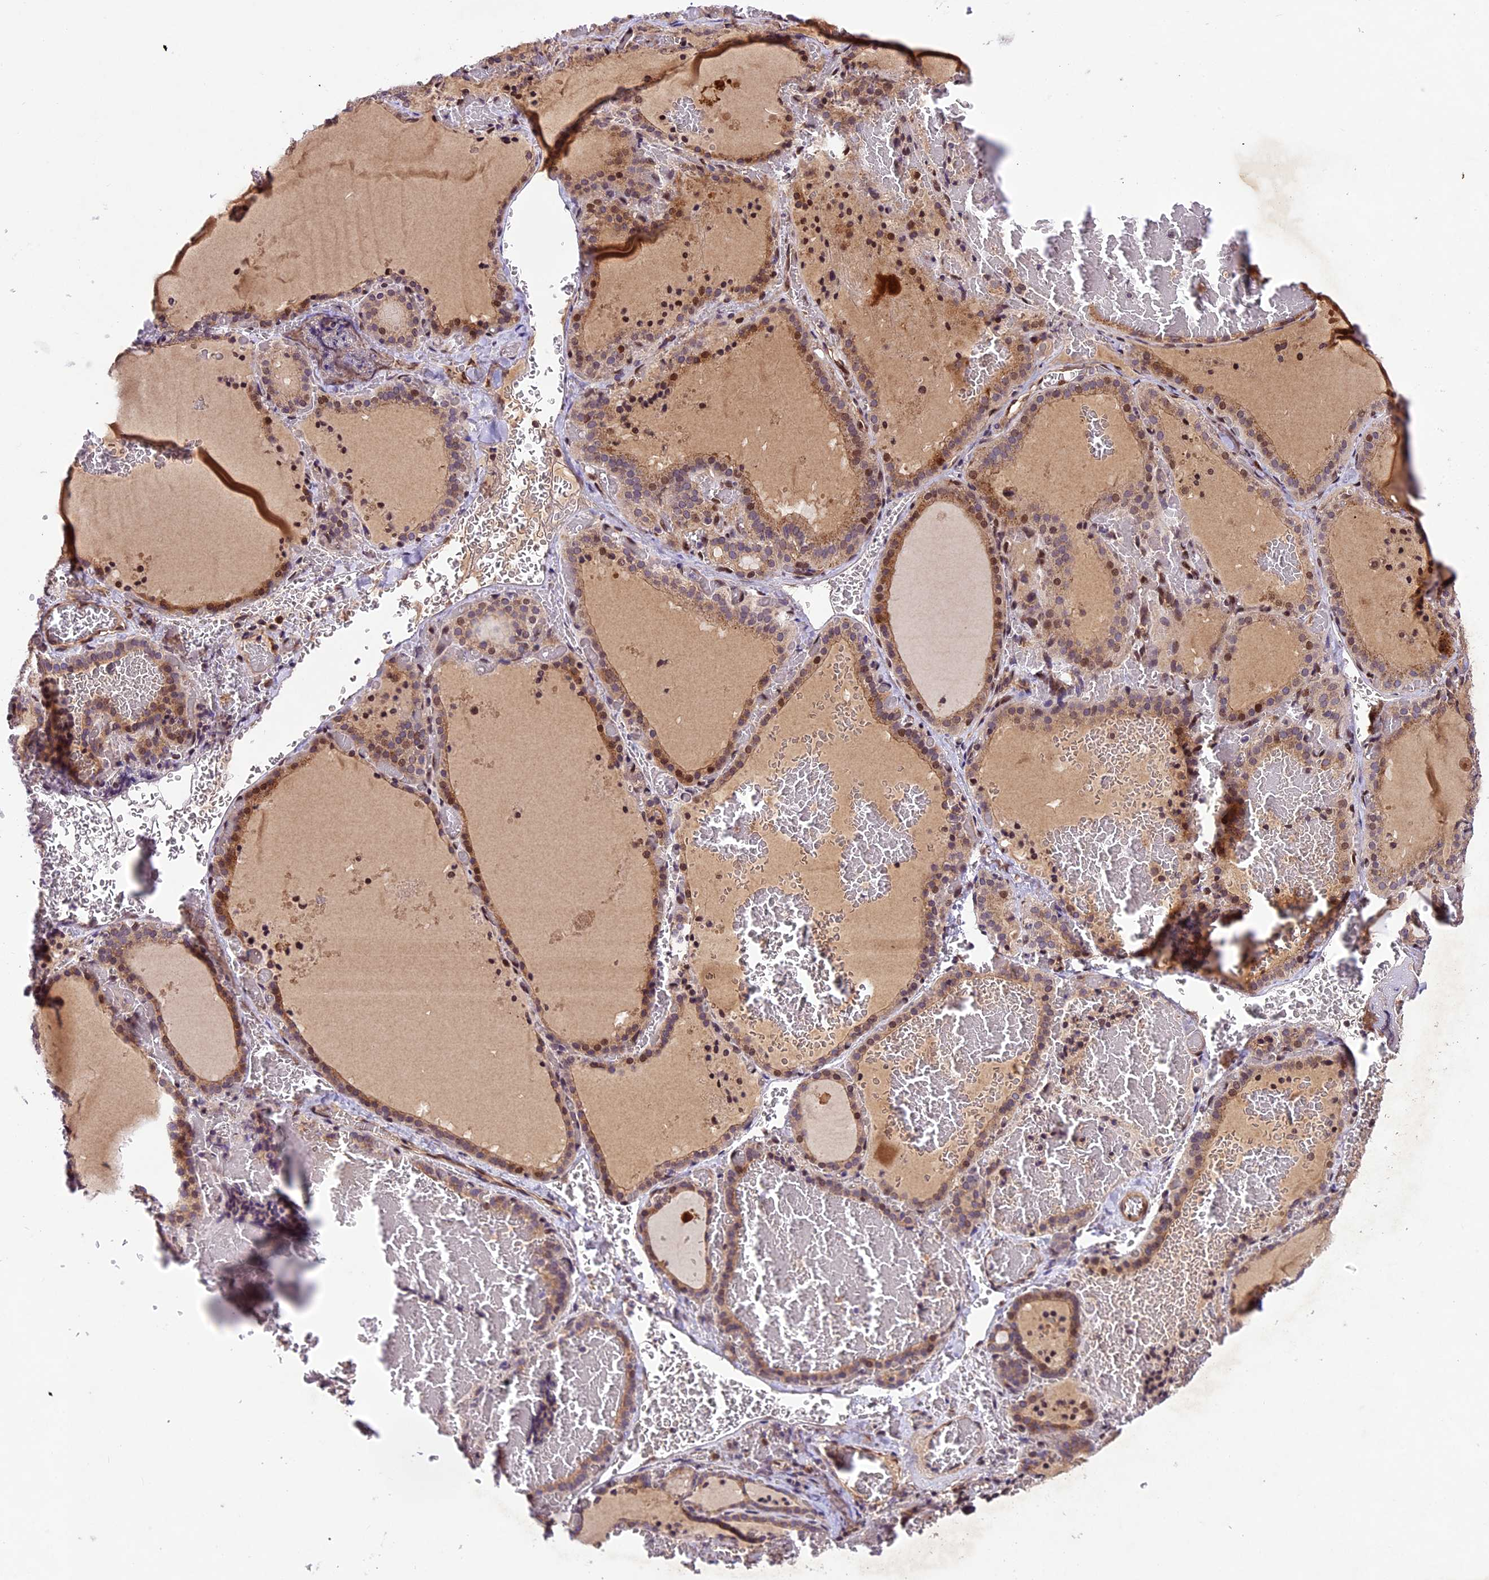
{"staining": {"intensity": "moderate", "quantity": ">75%", "location": "cytoplasmic/membranous,nuclear"}, "tissue": "thyroid gland", "cell_type": "Glandular cells", "image_type": "normal", "snomed": [{"axis": "morphology", "description": "Normal tissue, NOS"}, {"axis": "topography", "description": "Thyroid gland"}], "caption": "The photomicrograph shows immunohistochemical staining of benign thyroid gland. There is moderate cytoplasmic/membranous,nuclear expression is identified in approximately >75% of glandular cells. The protein is stained brown, and the nuclei are stained in blue (DAB (3,3'-diaminobenzidine) IHC with brightfield microscopy, high magnification).", "gene": "CCSER1", "patient": {"sex": "female", "age": 39}}